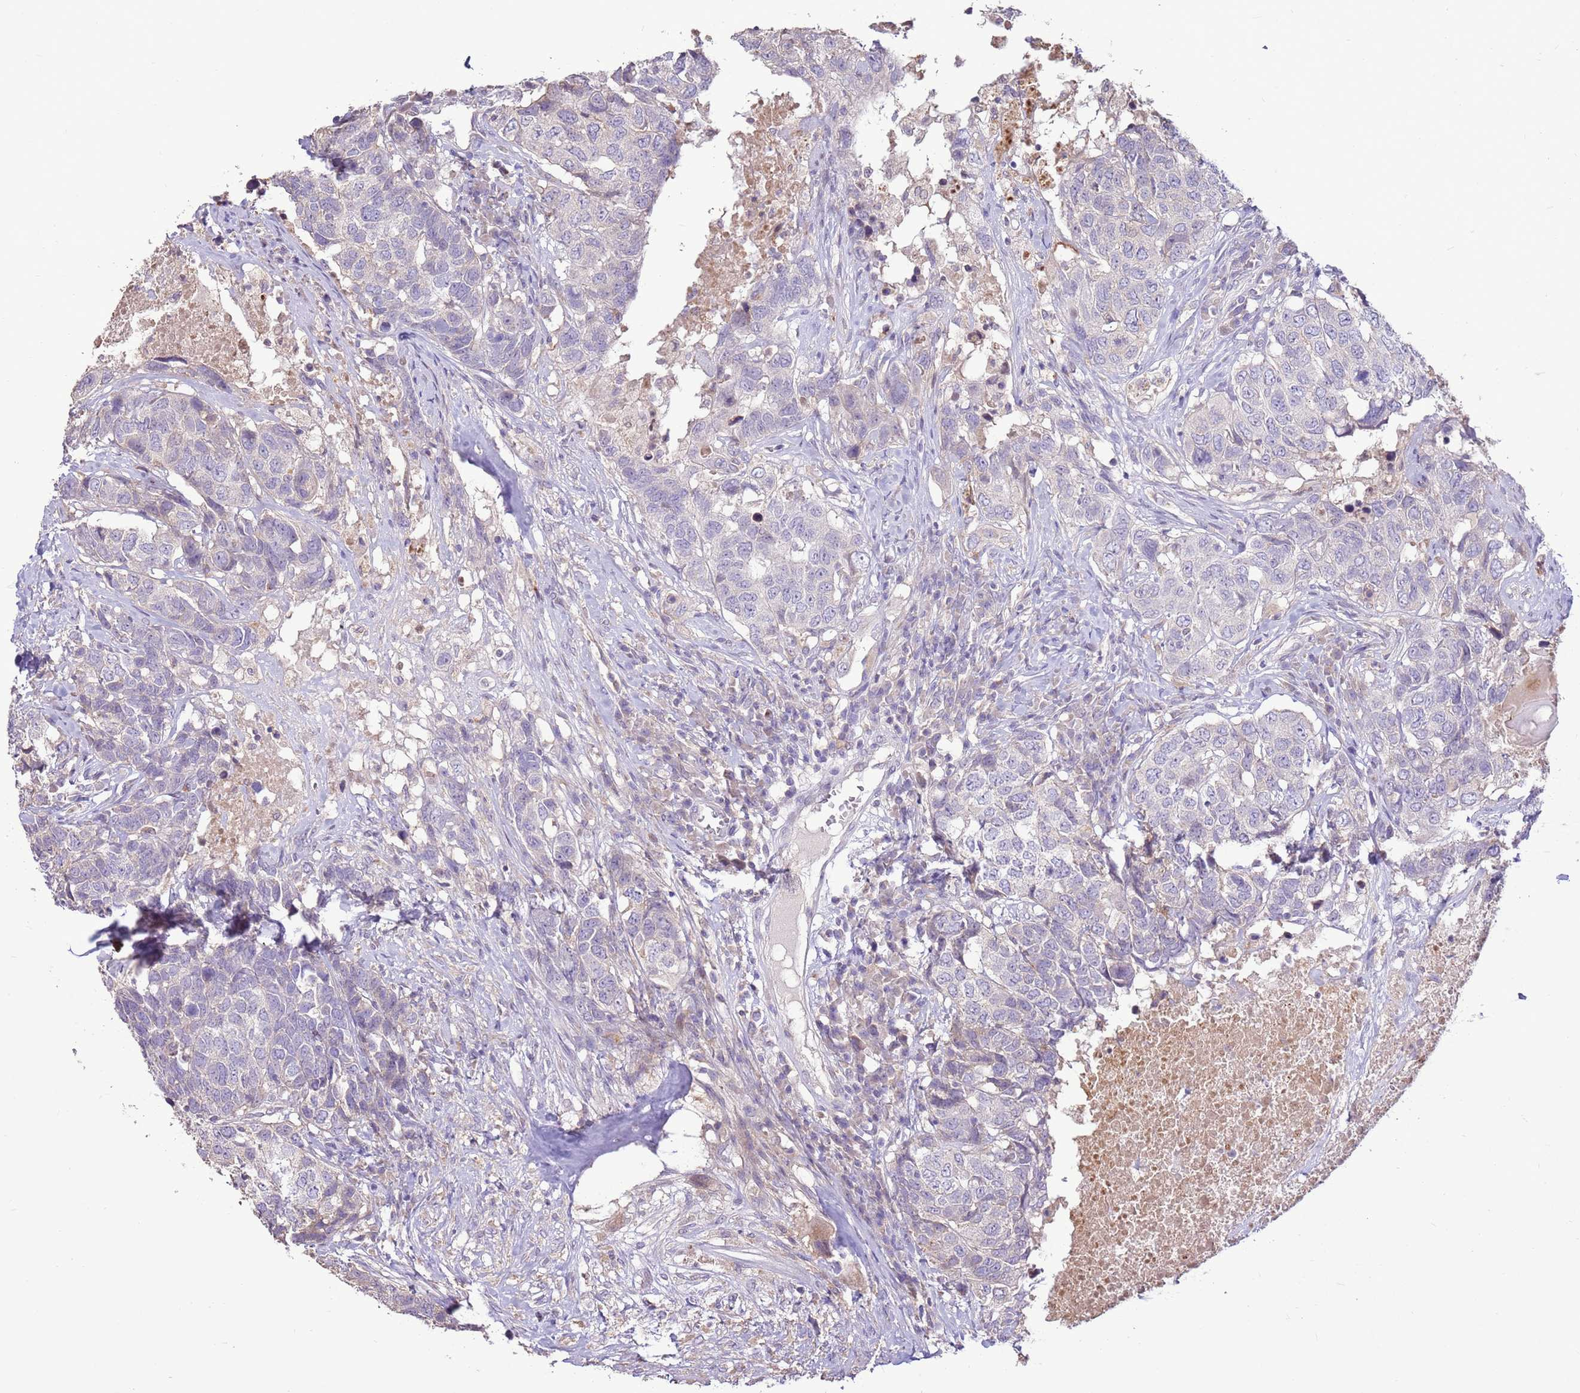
{"staining": {"intensity": "negative", "quantity": "none", "location": "none"}, "tissue": "head and neck cancer", "cell_type": "Tumor cells", "image_type": "cancer", "snomed": [{"axis": "morphology", "description": "Squamous cell carcinoma, NOS"}, {"axis": "topography", "description": "Head-Neck"}], "caption": "Immunohistochemical staining of human head and neck squamous cell carcinoma demonstrates no significant positivity in tumor cells.", "gene": "LGI4", "patient": {"sex": "male", "age": 66}}